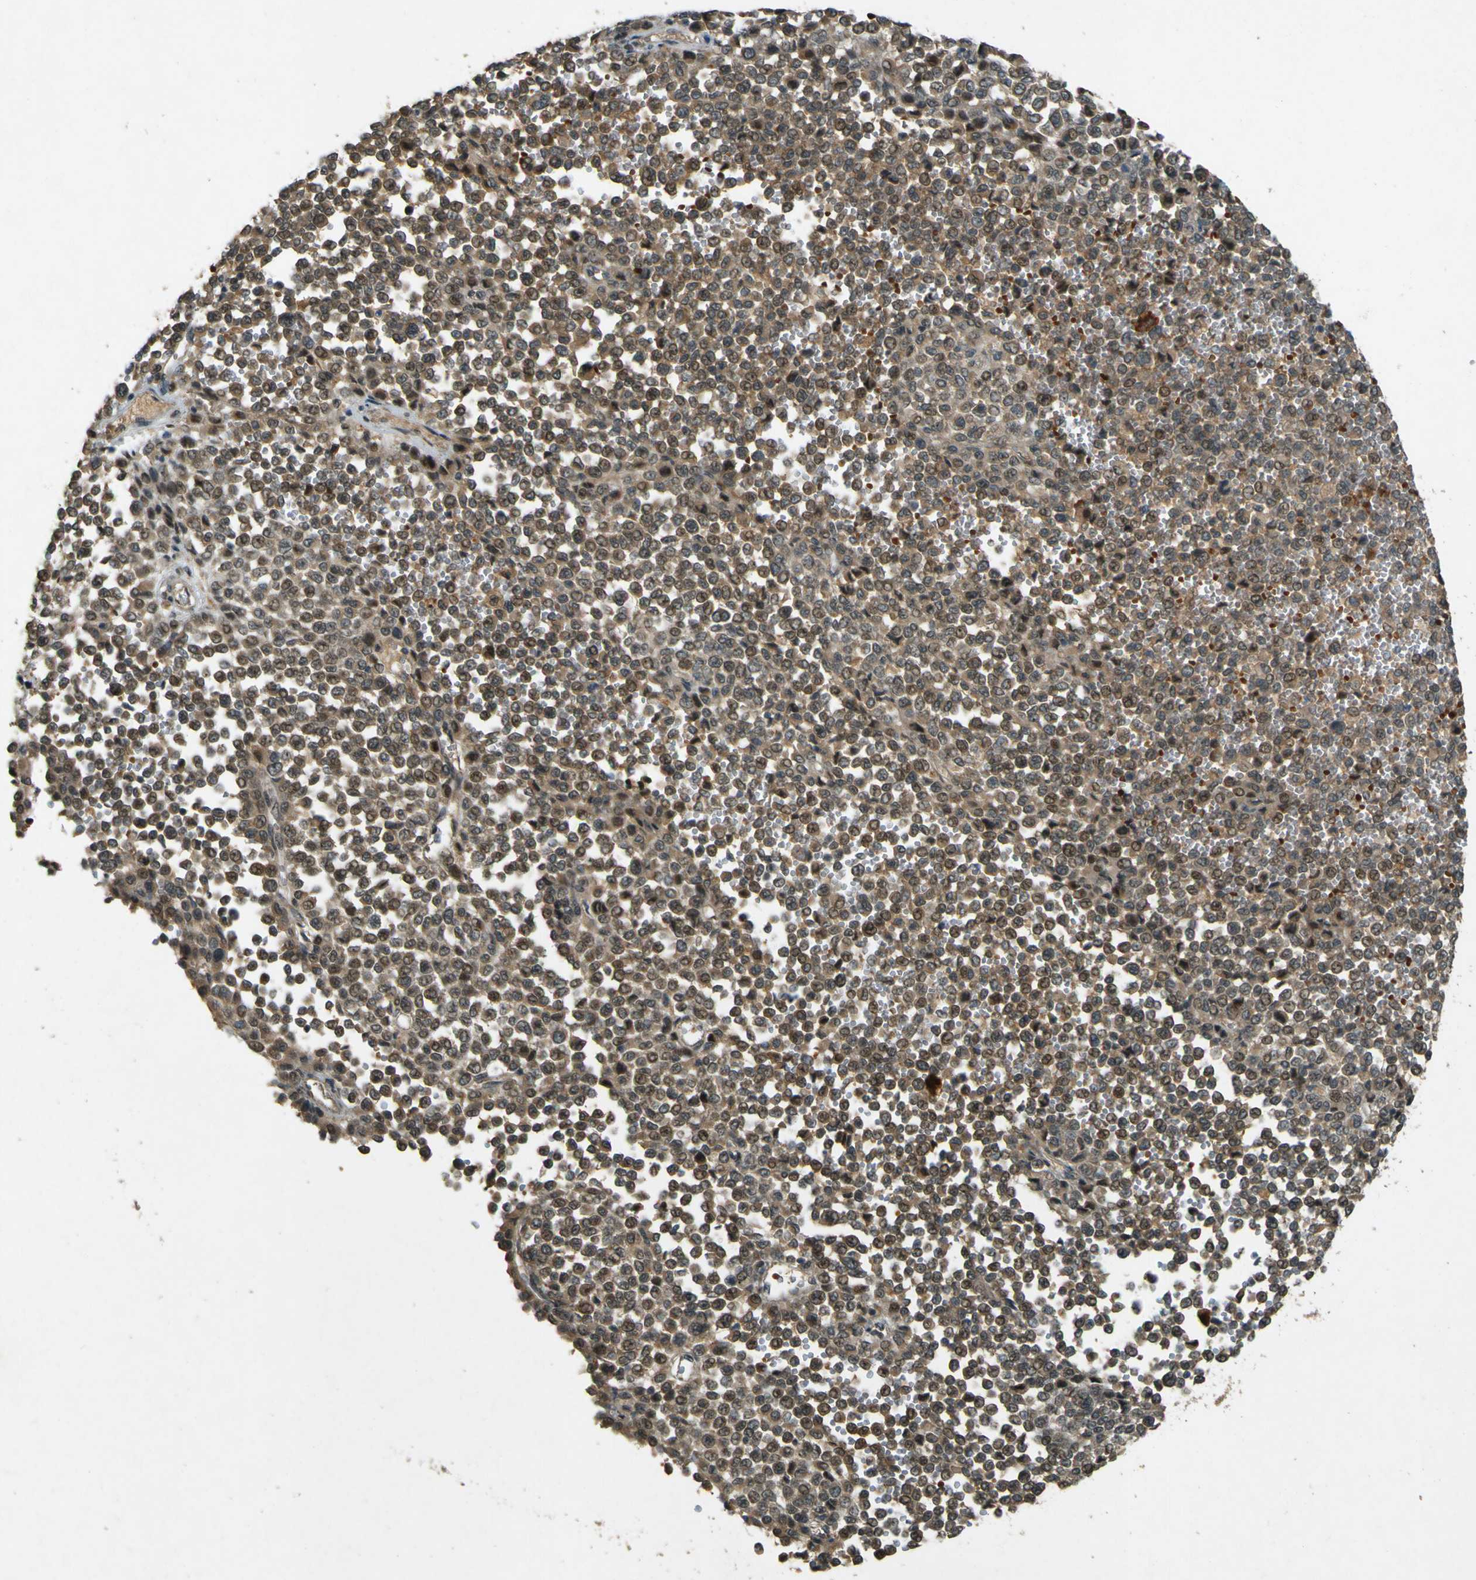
{"staining": {"intensity": "weak", "quantity": ">75%", "location": "cytoplasmic/membranous,nuclear"}, "tissue": "melanoma", "cell_type": "Tumor cells", "image_type": "cancer", "snomed": [{"axis": "morphology", "description": "Malignant melanoma, Metastatic site"}, {"axis": "topography", "description": "Pancreas"}], "caption": "High-power microscopy captured an immunohistochemistry image of melanoma, revealing weak cytoplasmic/membranous and nuclear expression in approximately >75% of tumor cells.", "gene": "MPDZ", "patient": {"sex": "female", "age": 30}}